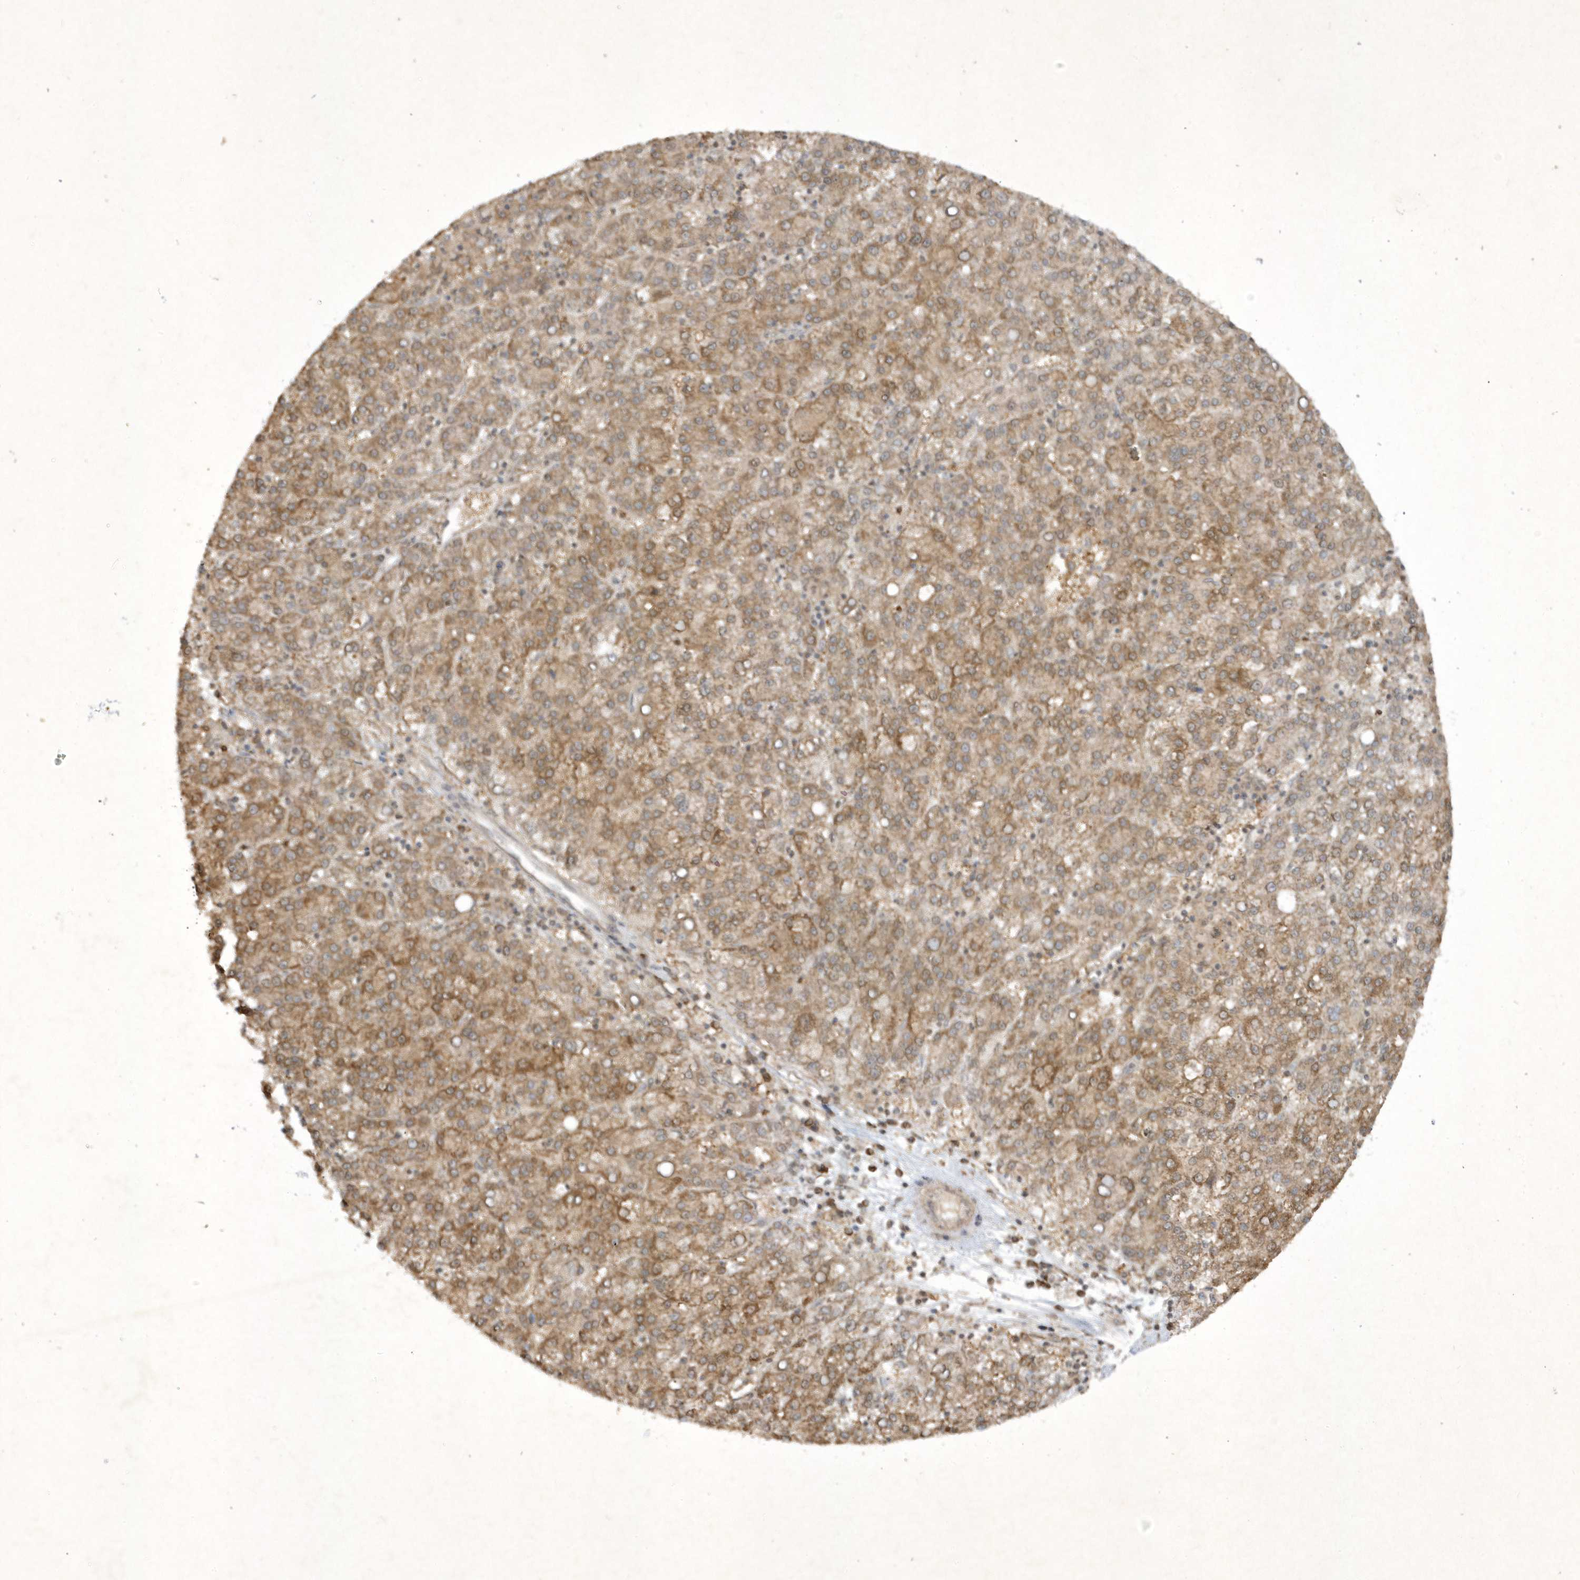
{"staining": {"intensity": "moderate", "quantity": ">75%", "location": "cytoplasmic/membranous"}, "tissue": "liver cancer", "cell_type": "Tumor cells", "image_type": "cancer", "snomed": [{"axis": "morphology", "description": "Carcinoma, Hepatocellular, NOS"}, {"axis": "topography", "description": "Liver"}], "caption": "Immunohistochemical staining of human hepatocellular carcinoma (liver) shows medium levels of moderate cytoplasmic/membranous expression in about >75% of tumor cells.", "gene": "ZNF213", "patient": {"sex": "female", "age": 58}}